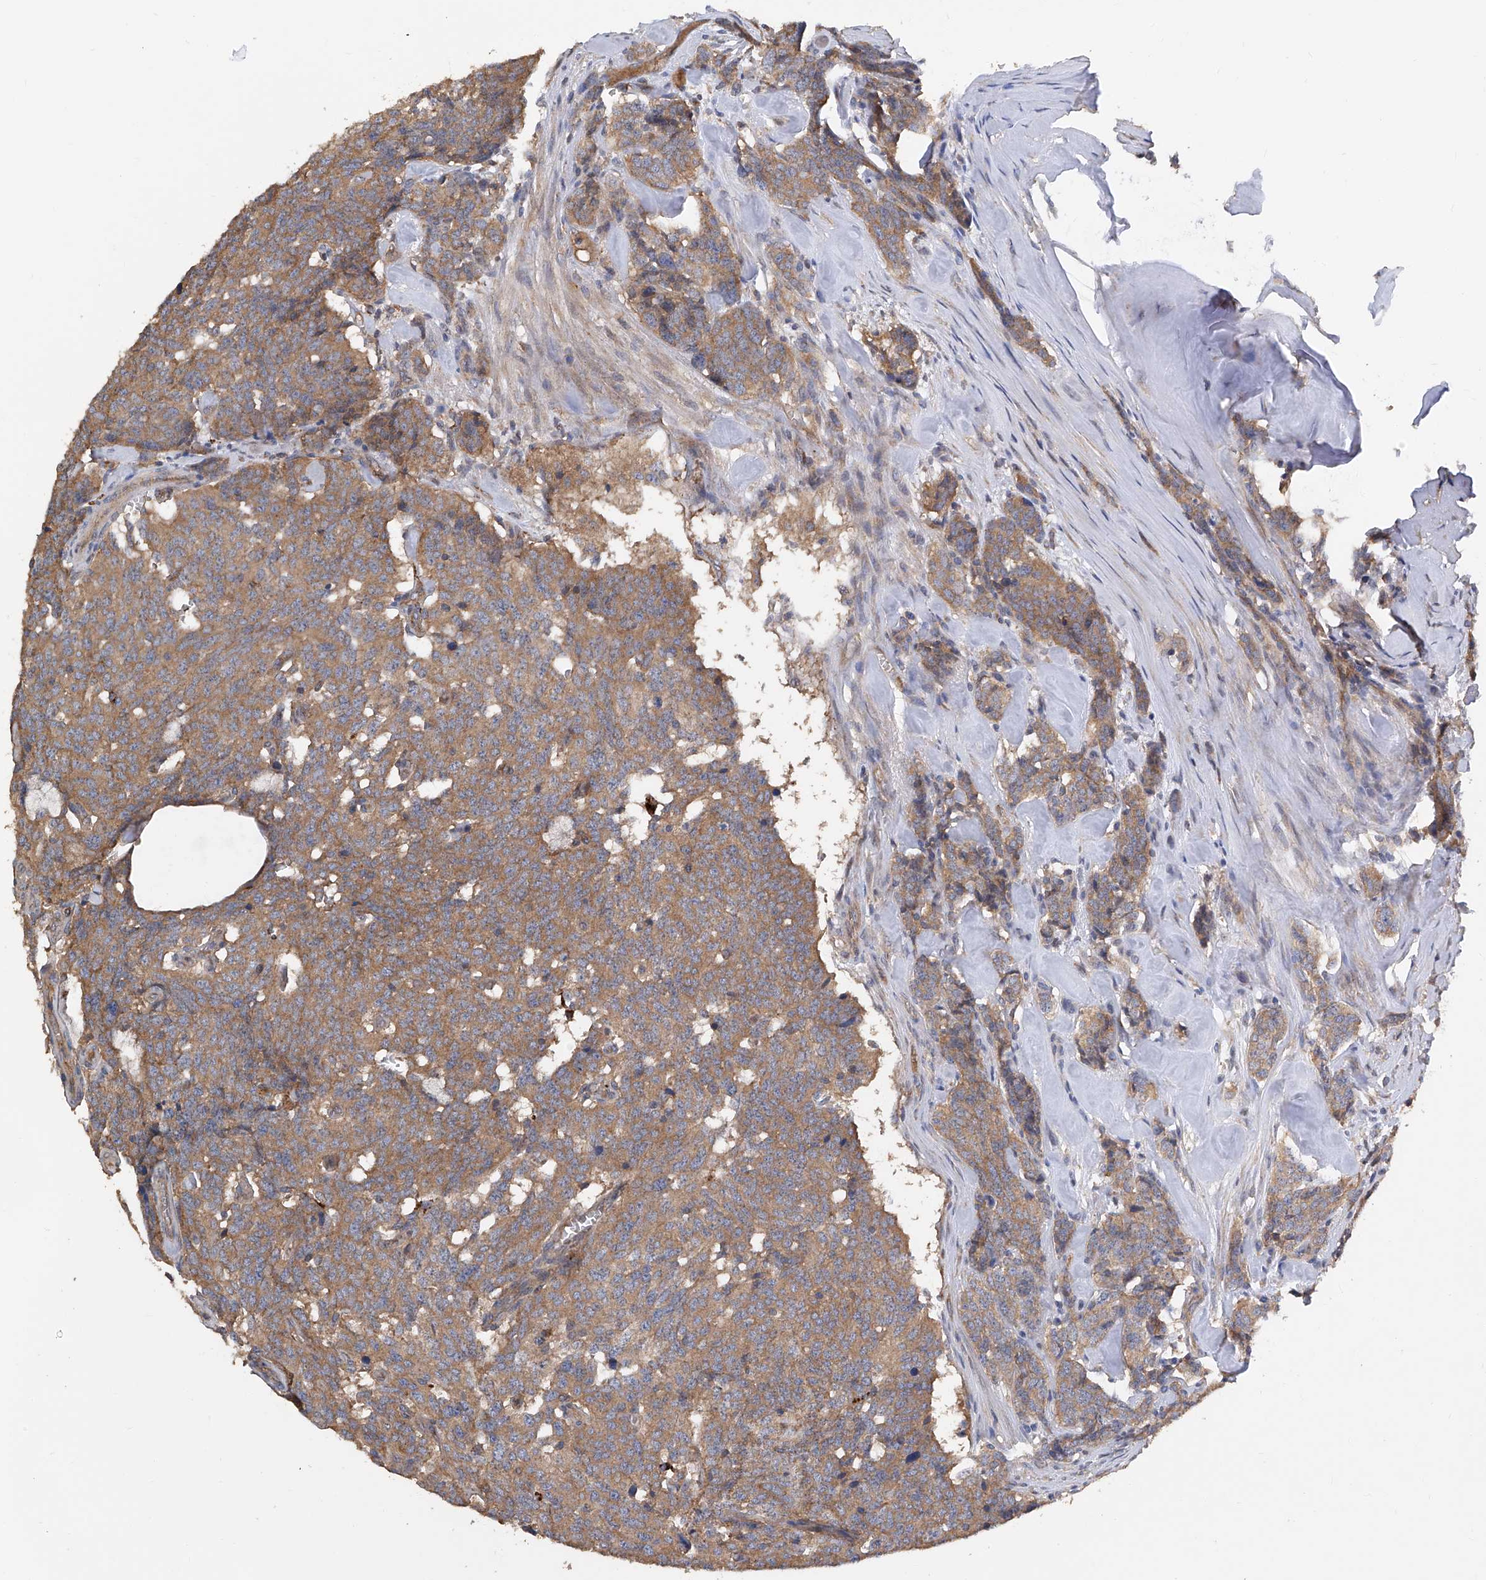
{"staining": {"intensity": "moderate", "quantity": ">75%", "location": "cytoplasmic/membranous"}, "tissue": "carcinoid", "cell_type": "Tumor cells", "image_type": "cancer", "snomed": [{"axis": "morphology", "description": "Carcinoid, malignant, NOS"}, {"axis": "topography", "description": "Lung"}], "caption": "This photomicrograph shows IHC staining of carcinoid, with medium moderate cytoplasmic/membranous expression in approximately >75% of tumor cells.", "gene": "PTK2", "patient": {"sex": "female", "age": 46}}